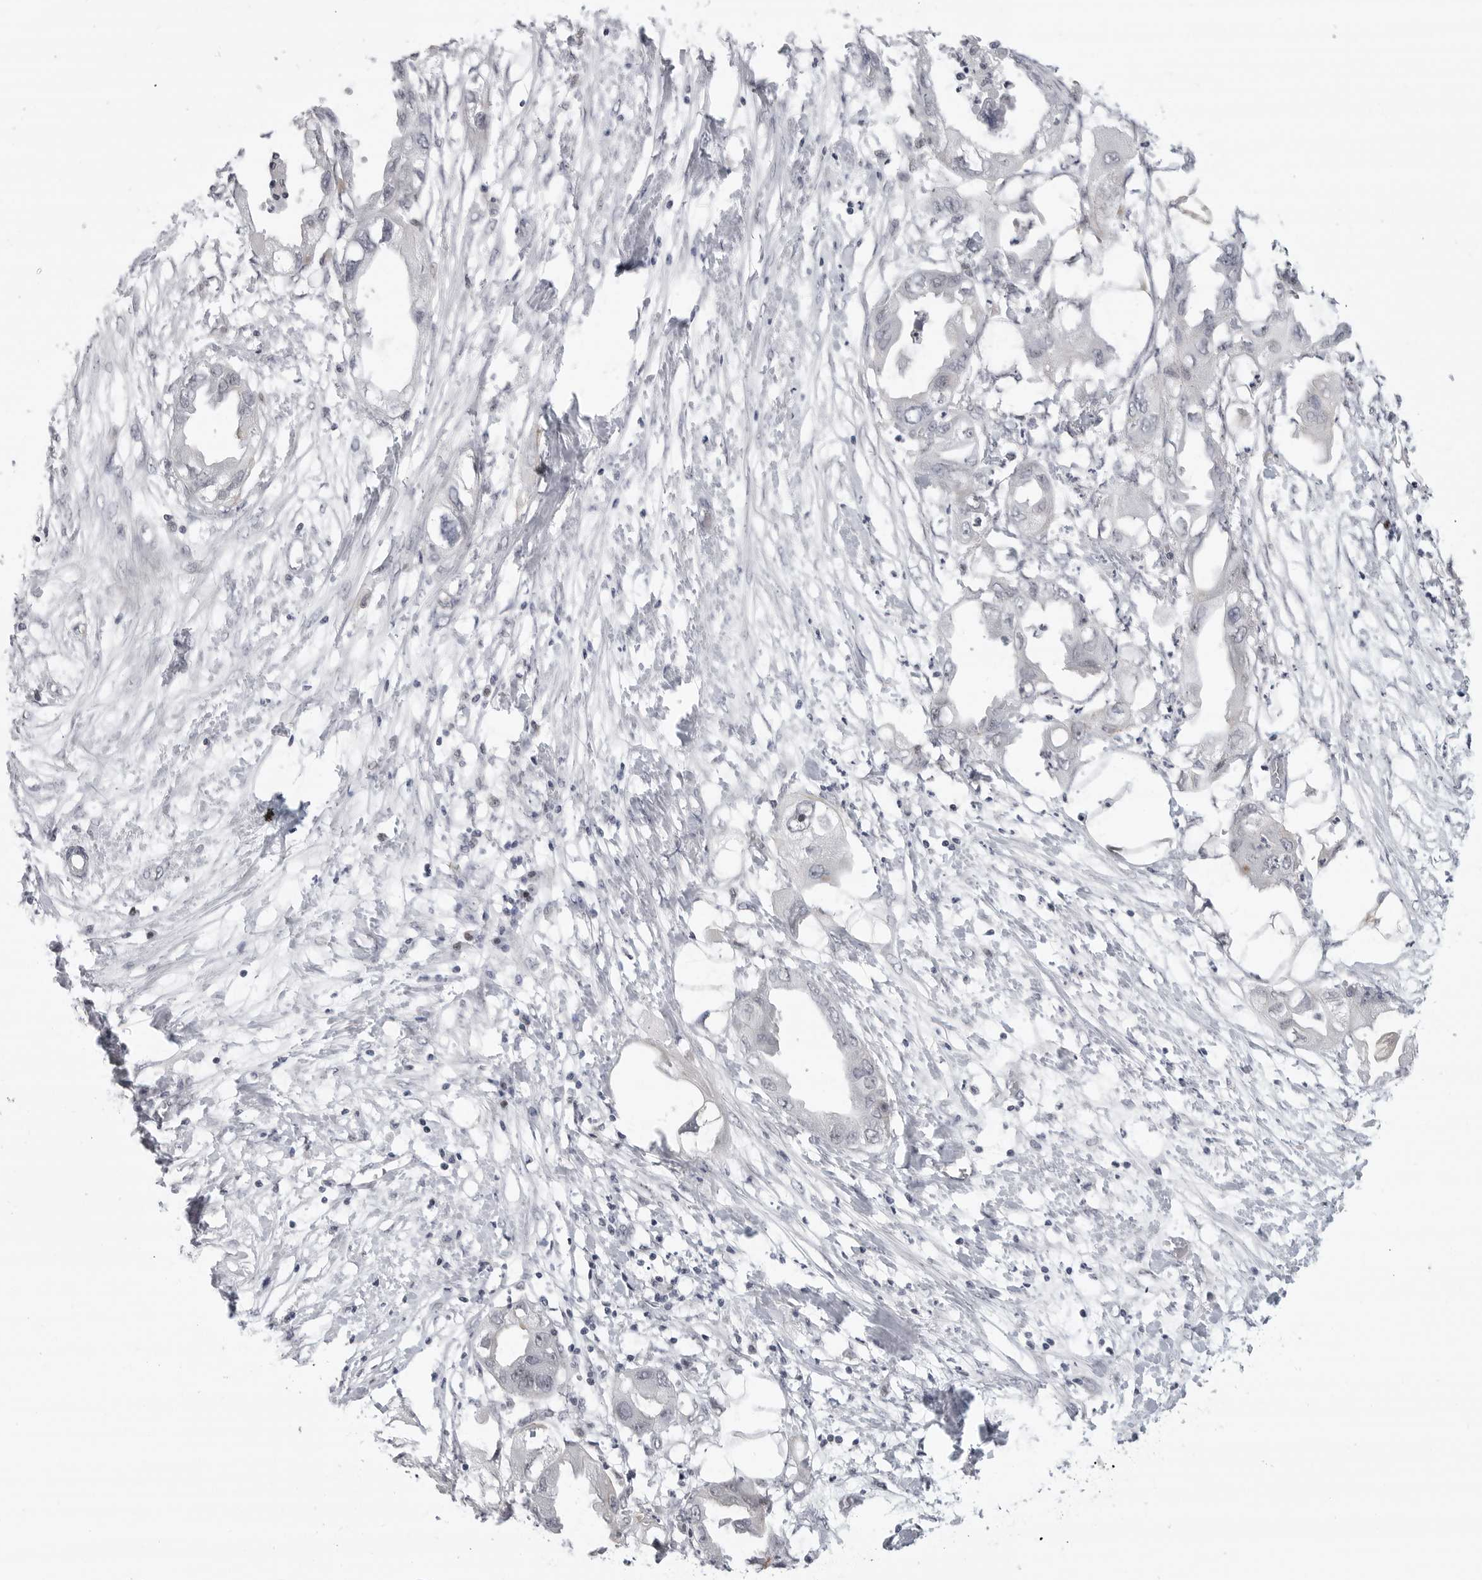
{"staining": {"intensity": "negative", "quantity": "none", "location": "none"}, "tissue": "endometrial cancer", "cell_type": "Tumor cells", "image_type": "cancer", "snomed": [{"axis": "morphology", "description": "Adenocarcinoma, NOS"}, {"axis": "morphology", "description": "Adenocarcinoma, metastatic, NOS"}, {"axis": "topography", "description": "Adipose tissue"}, {"axis": "topography", "description": "Endometrium"}], "caption": "High power microscopy image of an immunohistochemistry (IHC) photomicrograph of endometrial cancer, revealing no significant staining in tumor cells.", "gene": "CEP295NL", "patient": {"sex": "female", "age": 67}}